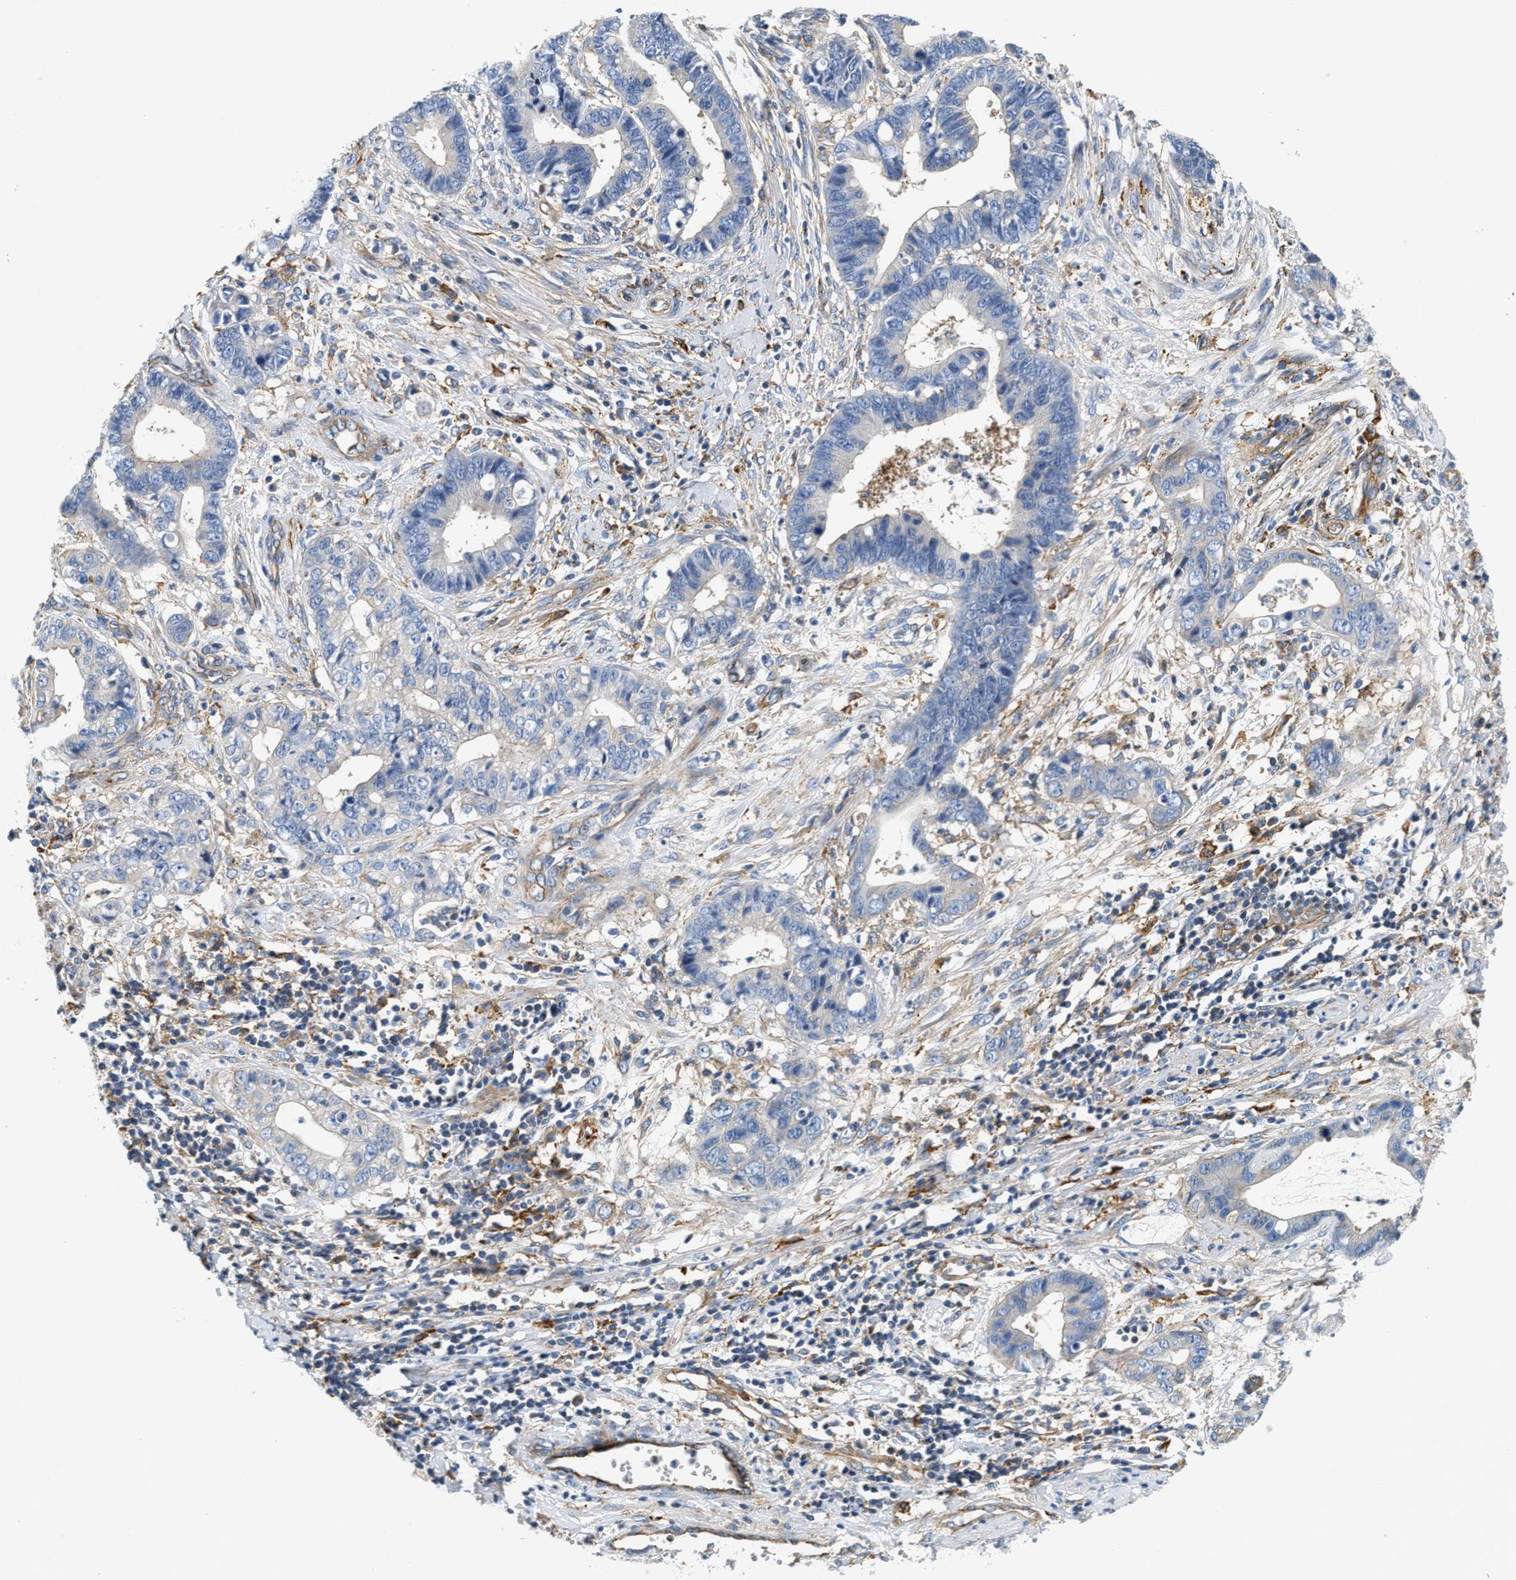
{"staining": {"intensity": "negative", "quantity": "none", "location": "none"}, "tissue": "cervical cancer", "cell_type": "Tumor cells", "image_type": "cancer", "snomed": [{"axis": "morphology", "description": "Adenocarcinoma, NOS"}, {"axis": "topography", "description": "Cervix"}], "caption": "Immunohistochemistry (IHC) photomicrograph of human cervical cancer (adenocarcinoma) stained for a protein (brown), which displays no staining in tumor cells. Nuclei are stained in blue.", "gene": "NSUN7", "patient": {"sex": "female", "age": 44}}